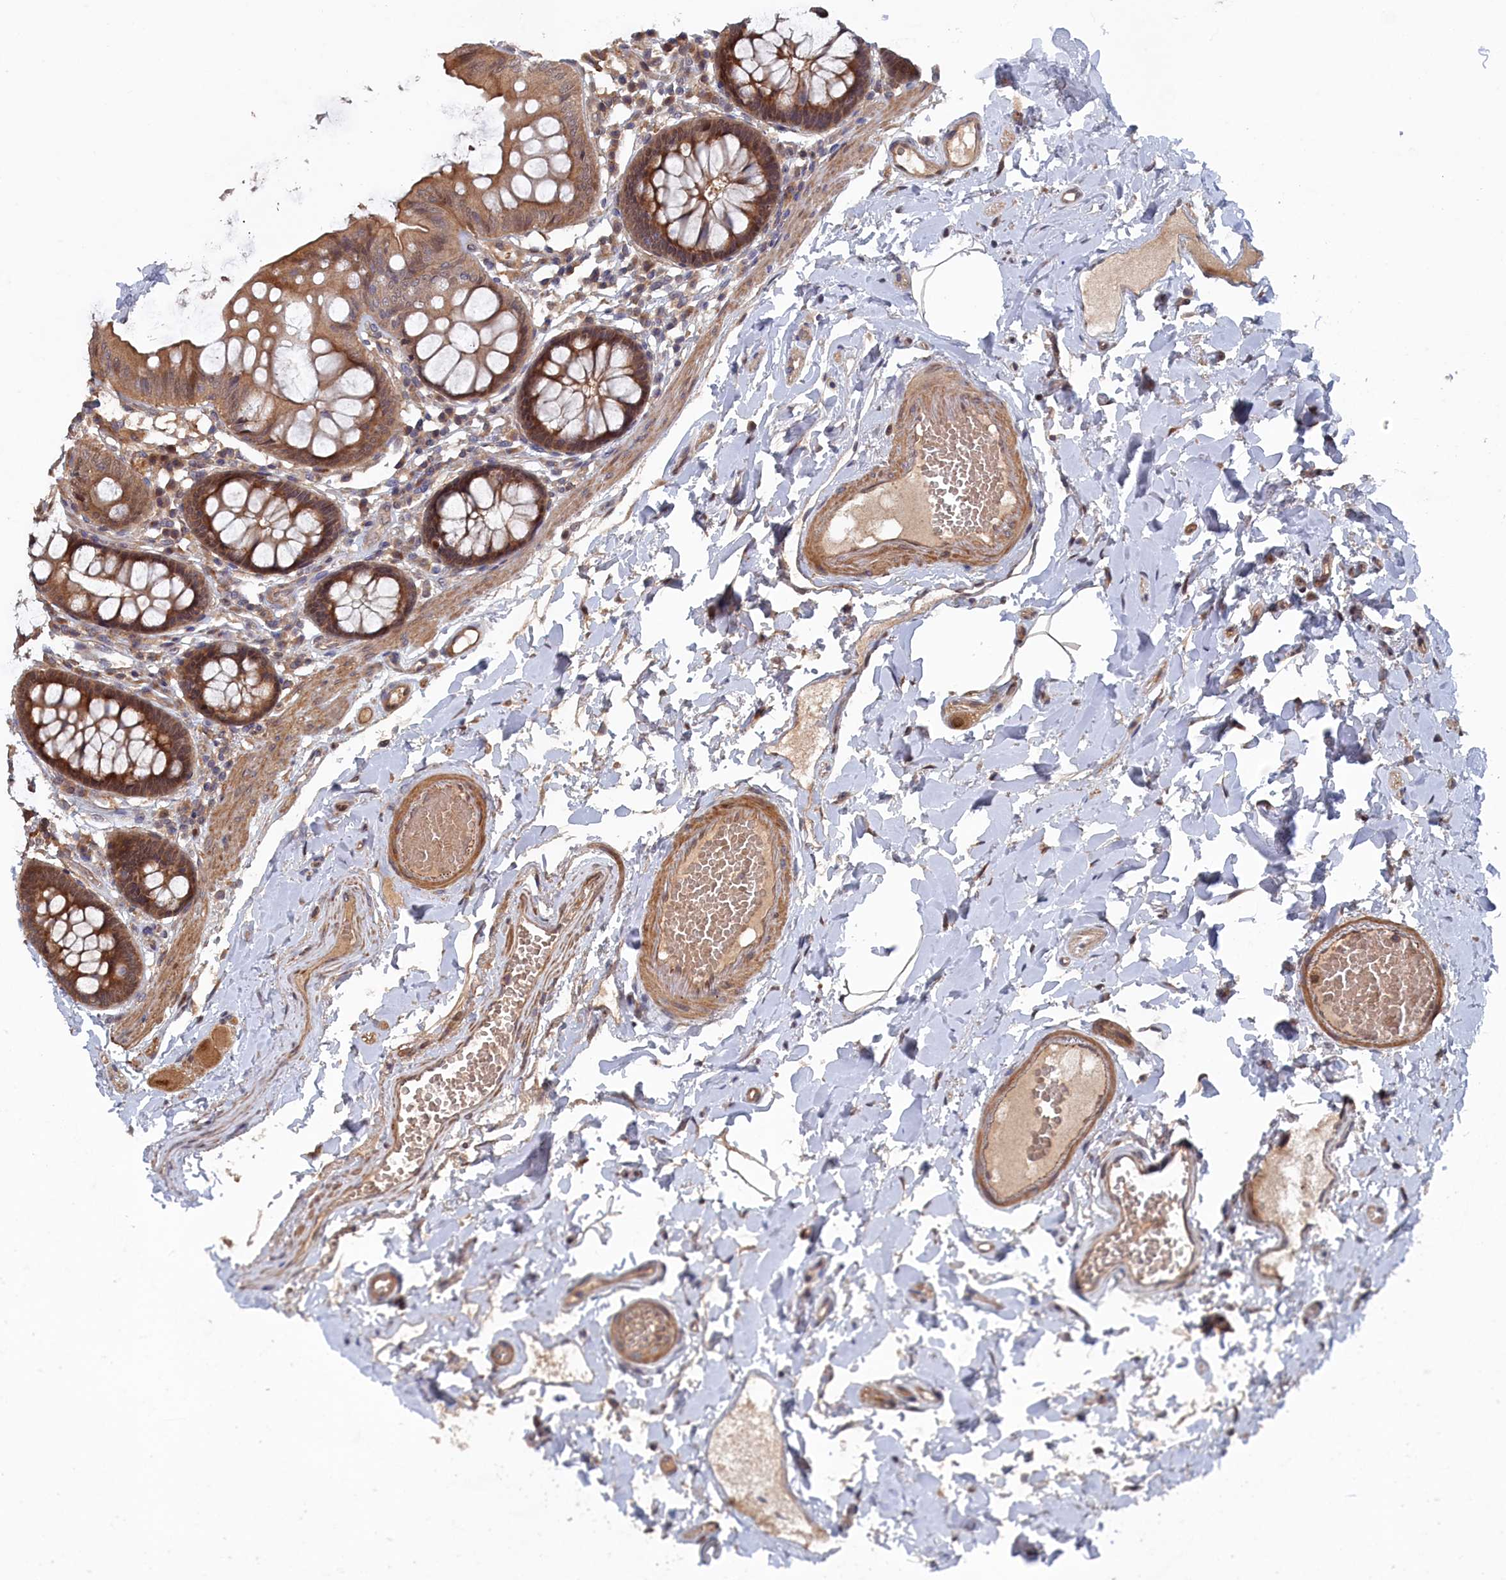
{"staining": {"intensity": "moderate", "quantity": ">75%", "location": "cytoplasmic/membranous"}, "tissue": "colon", "cell_type": "Endothelial cells", "image_type": "normal", "snomed": [{"axis": "morphology", "description": "Normal tissue, NOS"}, {"axis": "topography", "description": "Colon"}], "caption": "The photomicrograph reveals immunohistochemical staining of normal colon. There is moderate cytoplasmic/membranous positivity is appreciated in approximately >75% of endothelial cells. The staining was performed using DAB (3,3'-diaminobenzidine), with brown indicating positive protein expression. Nuclei are stained blue with hematoxylin.", "gene": "ELOVL6", "patient": {"sex": "male", "age": 84}}